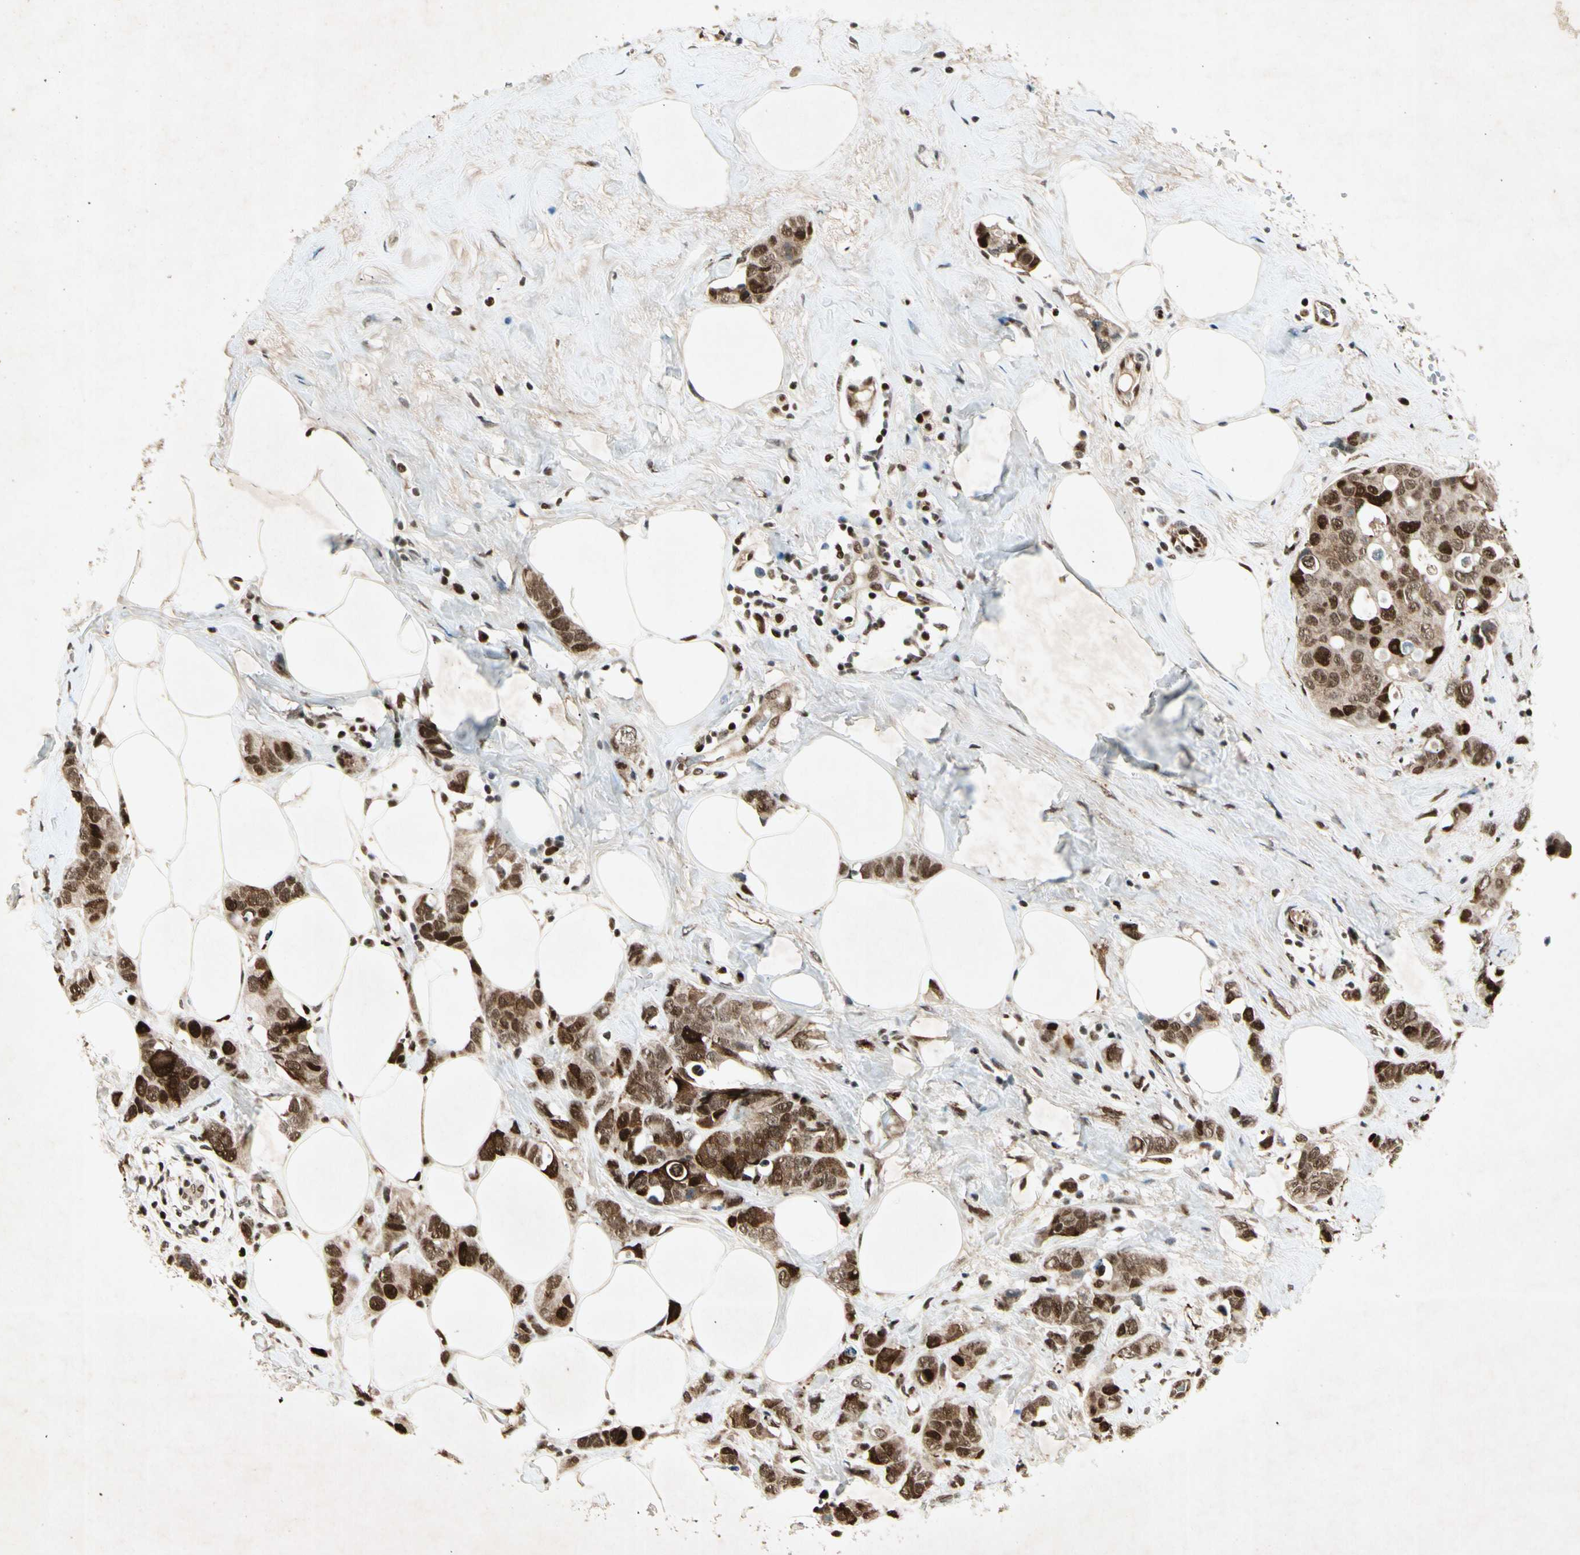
{"staining": {"intensity": "strong", "quantity": ">75%", "location": "nuclear"}, "tissue": "breast cancer", "cell_type": "Tumor cells", "image_type": "cancer", "snomed": [{"axis": "morphology", "description": "Normal tissue, NOS"}, {"axis": "morphology", "description": "Duct carcinoma"}, {"axis": "topography", "description": "Breast"}], "caption": "A histopathology image of intraductal carcinoma (breast) stained for a protein exhibits strong nuclear brown staining in tumor cells. (Stains: DAB in brown, nuclei in blue, Microscopy: brightfield microscopy at high magnification).", "gene": "RNF43", "patient": {"sex": "female", "age": 50}}